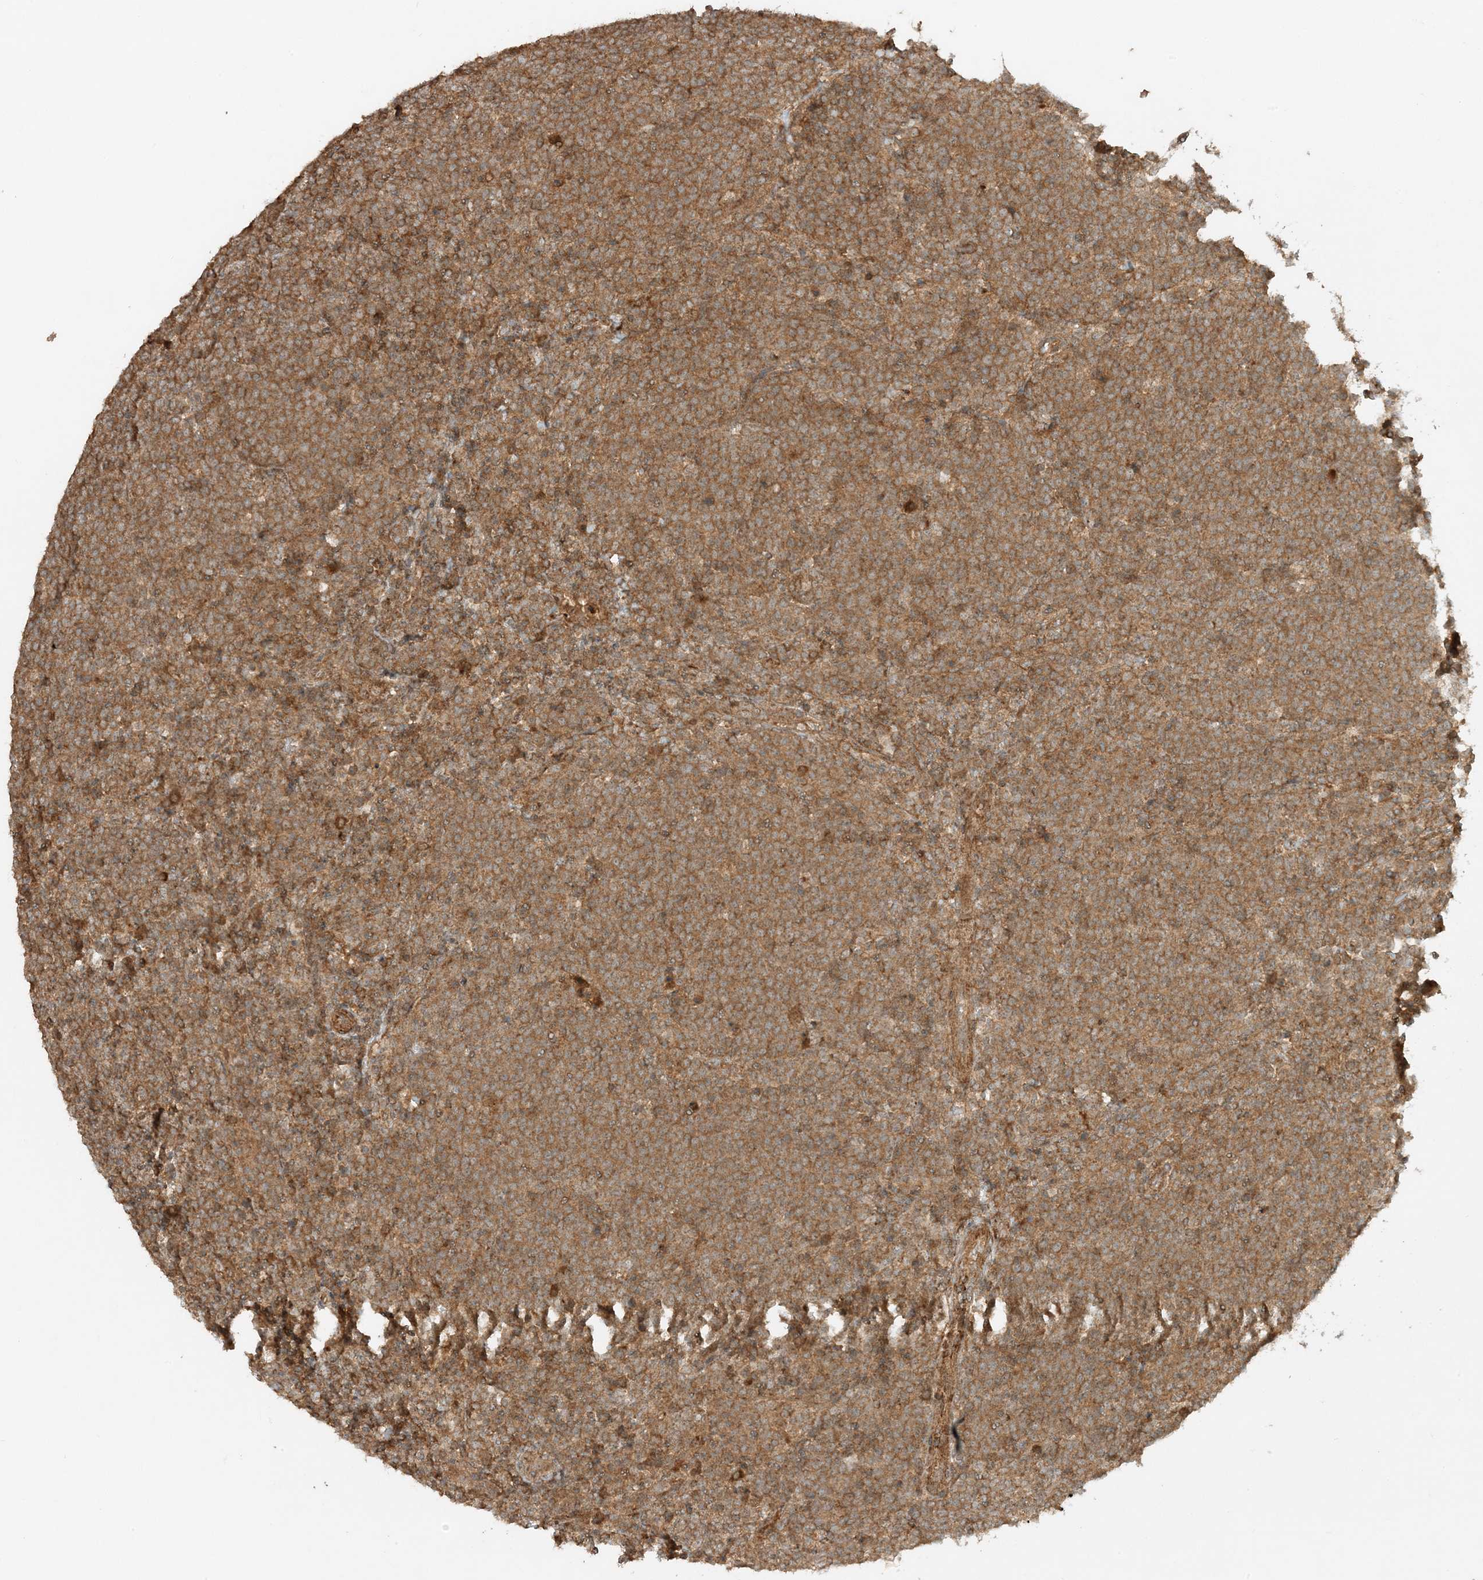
{"staining": {"intensity": "moderate", "quantity": ">75%", "location": "cytoplasmic/membranous"}, "tissue": "lymphoma", "cell_type": "Tumor cells", "image_type": "cancer", "snomed": [{"axis": "morphology", "description": "Malignant lymphoma, non-Hodgkin's type, High grade"}, {"axis": "topography", "description": "Lymph node"}], "caption": "High-grade malignant lymphoma, non-Hodgkin's type stained for a protein (brown) shows moderate cytoplasmic/membranous positive staining in approximately >75% of tumor cells.", "gene": "XRN1", "patient": {"sex": "male", "age": 61}}